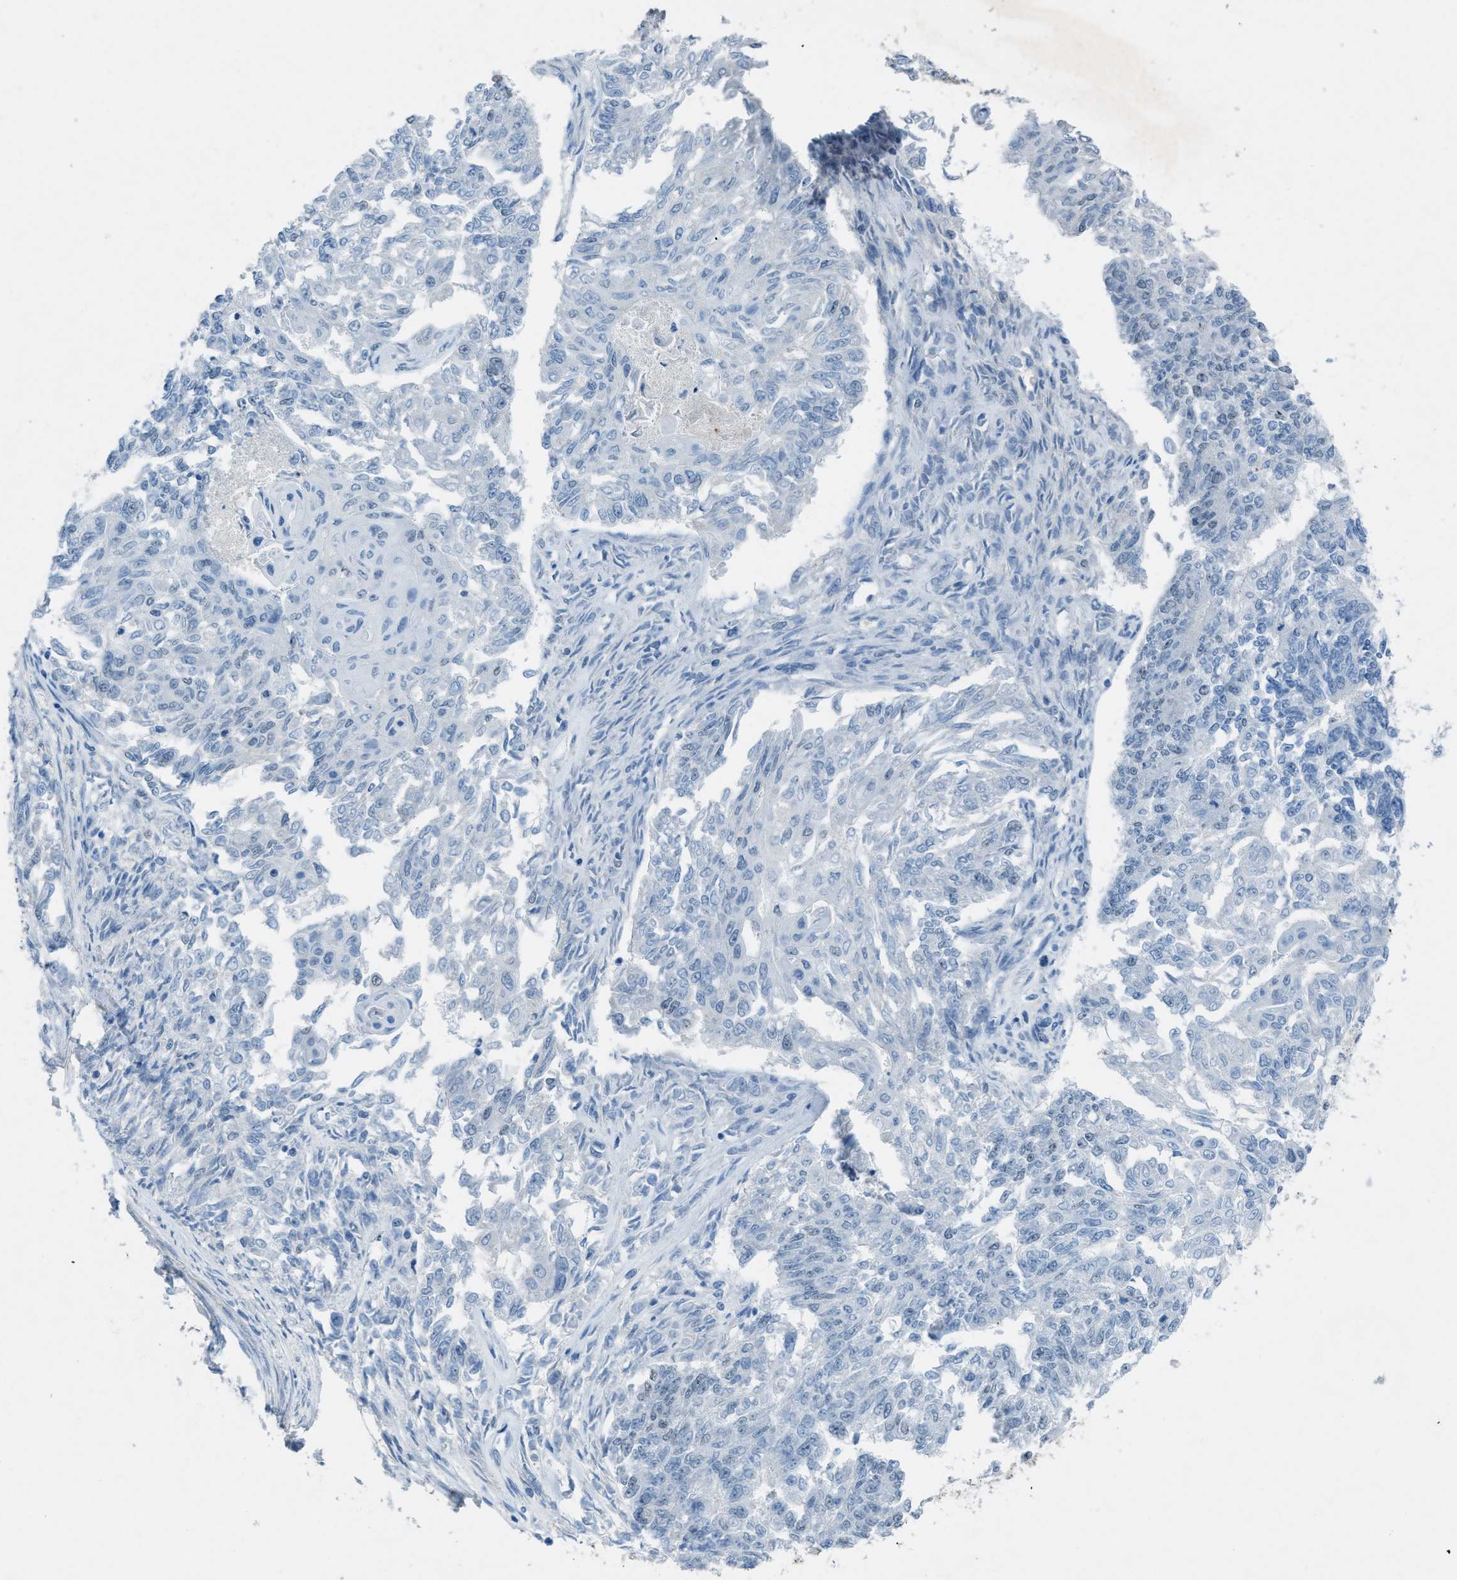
{"staining": {"intensity": "negative", "quantity": "none", "location": "none"}, "tissue": "endometrial cancer", "cell_type": "Tumor cells", "image_type": "cancer", "snomed": [{"axis": "morphology", "description": "Adenocarcinoma, NOS"}, {"axis": "topography", "description": "Endometrium"}], "caption": "A photomicrograph of human endometrial adenocarcinoma is negative for staining in tumor cells.", "gene": "TTC13", "patient": {"sex": "female", "age": 32}}